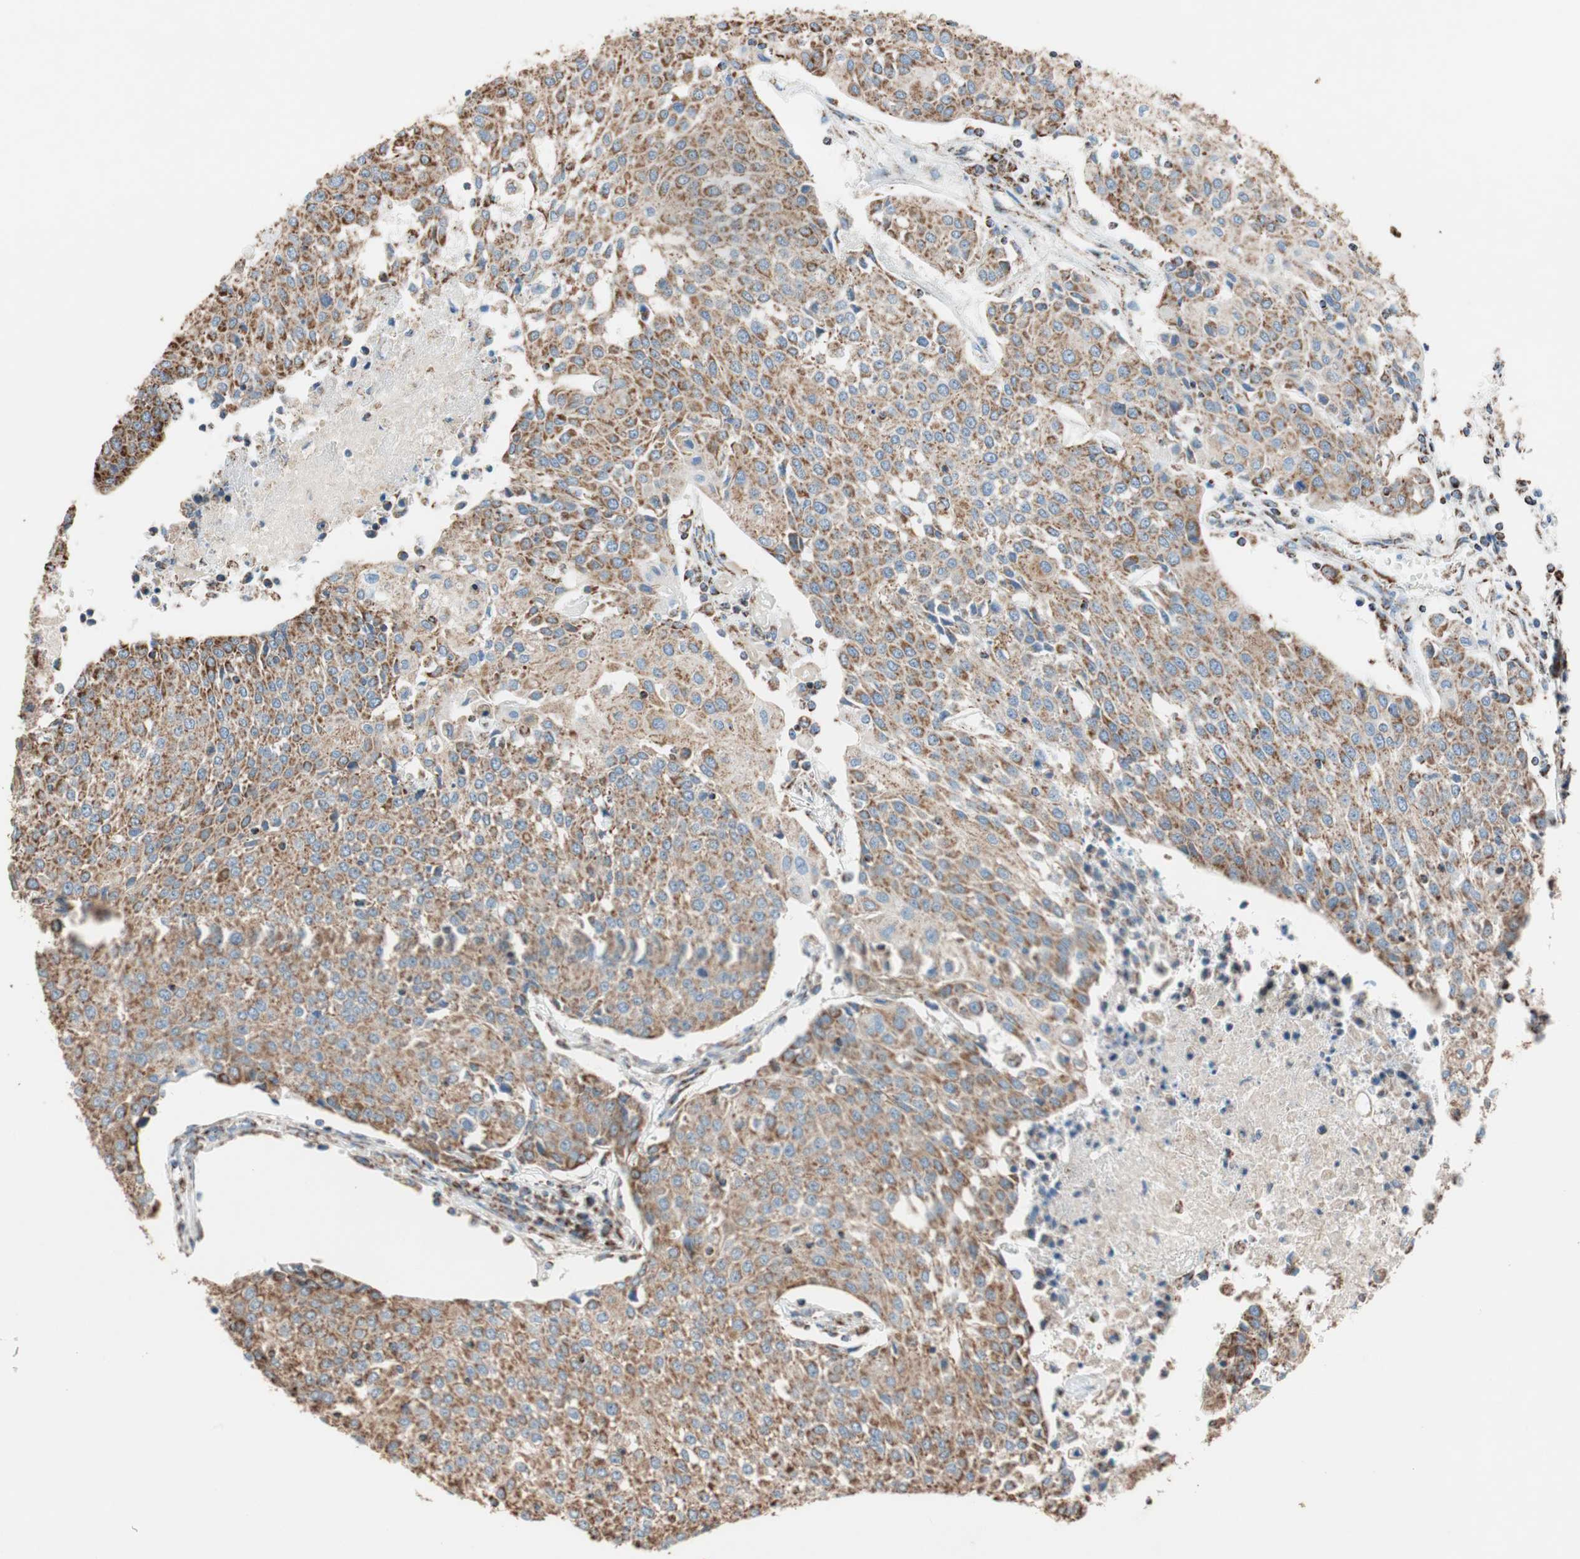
{"staining": {"intensity": "moderate", "quantity": ">75%", "location": "cytoplasmic/membranous"}, "tissue": "urothelial cancer", "cell_type": "Tumor cells", "image_type": "cancer", "snomed": [{"axis": "morphology", "description": "Urothelial carcinoma, High grade"}, {"axis": "topography", "description": "Urinary bladder"}], "caption": "Immunohistochemistry (IHC) photomicrograph of human urothelial cancer stained for a protein (brown), which demonstrates medium levels of moderate cytoplasmic/membranous staining in about >75% of tumor cells.", "gene": "PCSK4", "patient": {"sex": "female", "age": 85}}